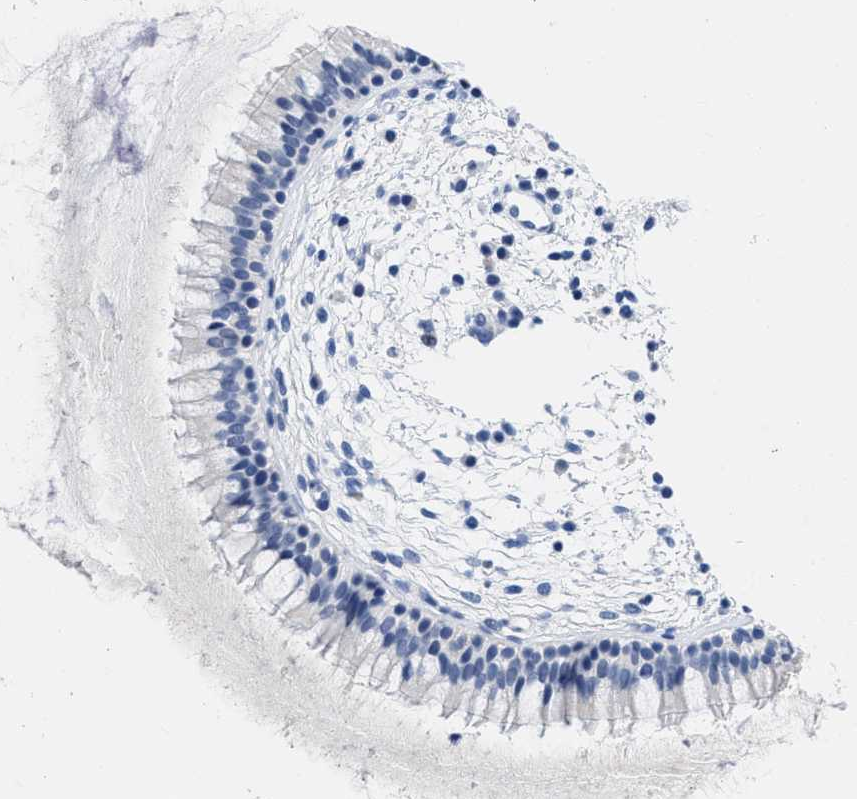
{"staining": {"intensity": "negative", "quantity": "none", "location": "none"}, "tissue": "nasopharynx", "cell_type": "Respiratory epithelial cells", "image_type": "normal", "snomed": [{"axis": "morphology", "description": "Normal tissue, NOS"}, {"axis": "topography", "description": "Nasopharynx"}], "caption": "DAB immunohistochemical staining of benign nasopharynx shows no significant positivity in respiratory epithelial cells. (Brightfield microscopy of DAB IHC at high magnification).", "gene": "PYY", "patient": {"sex": "male", "age": 21}}